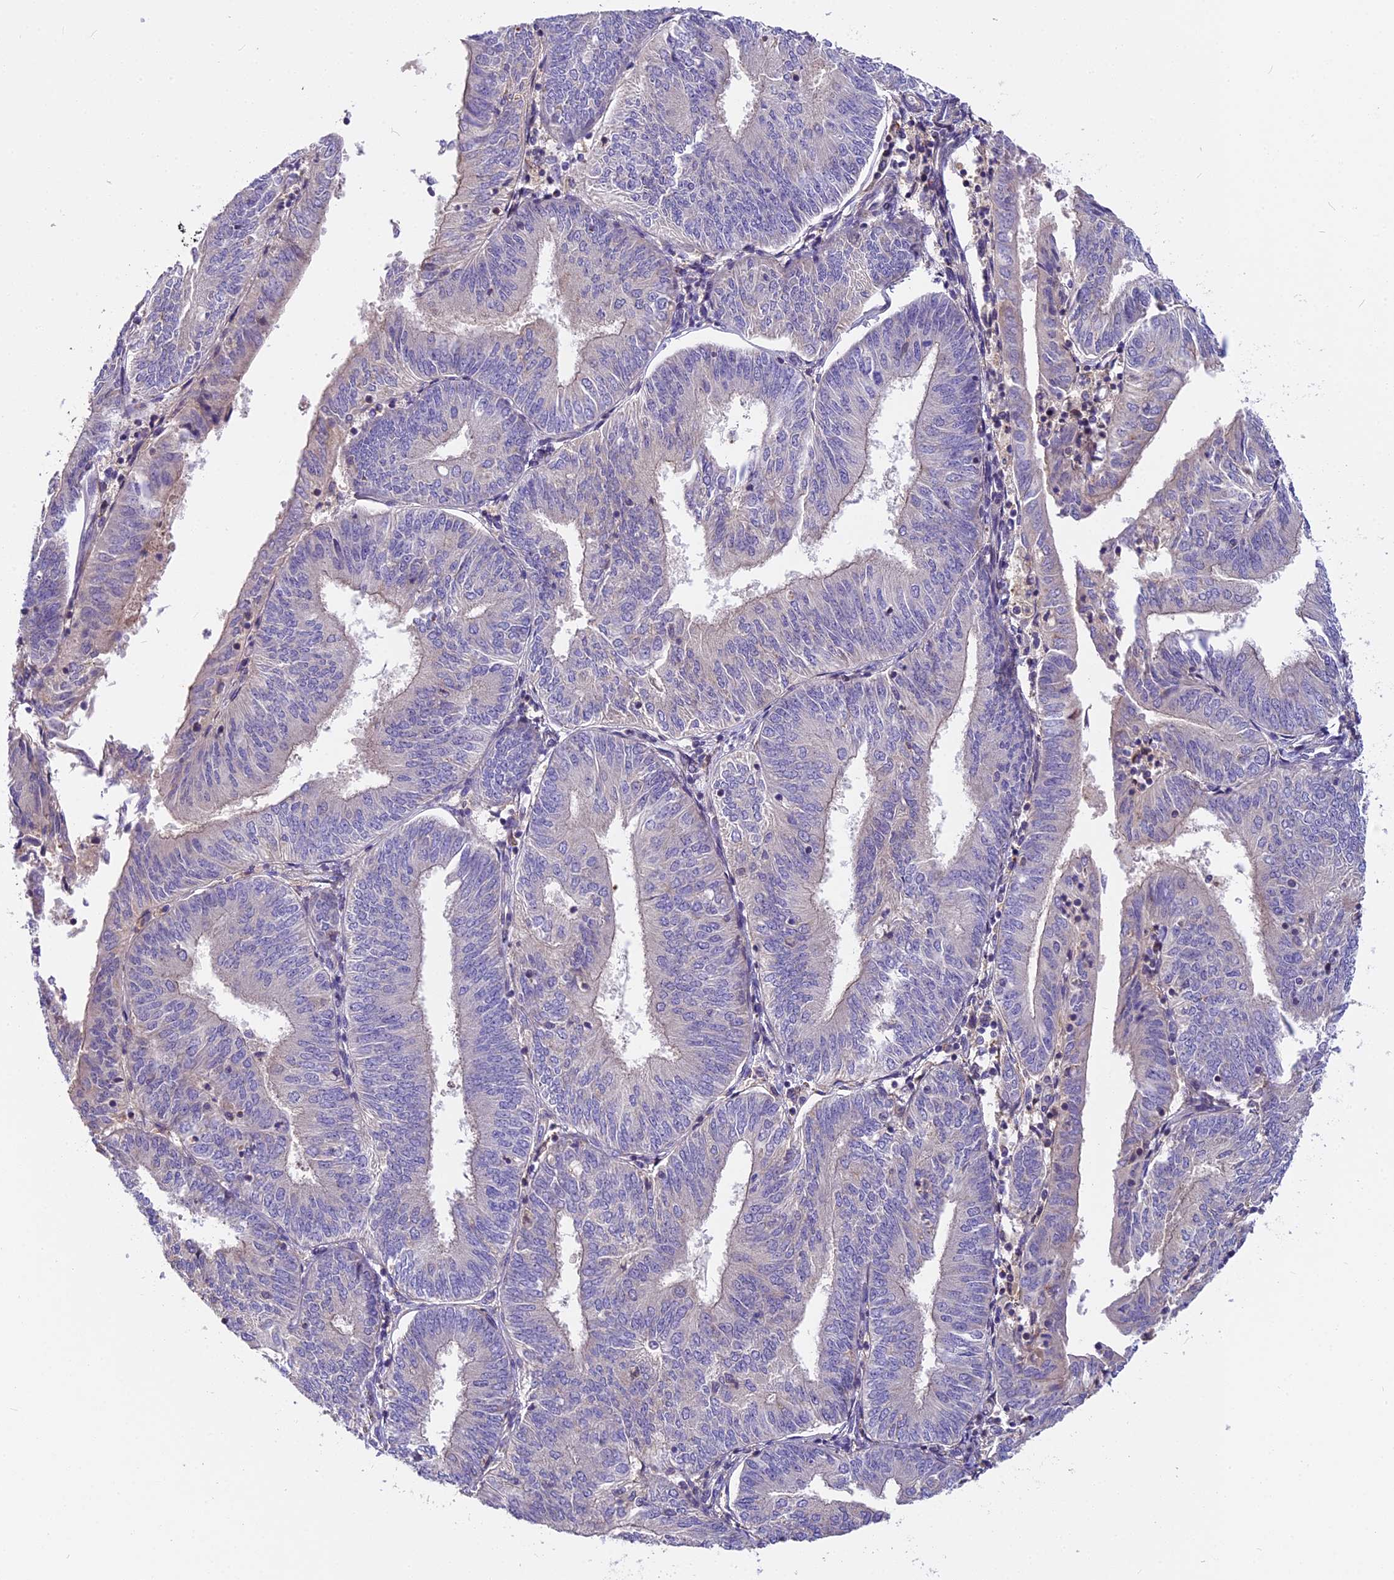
{"staining": {"intensity": "negative", "quantity": "none", "location": "none"}, "tissue": "endometrial cancer", "cell_type": "Tumor cells", "image_type": "cancer", "snomed": [{"axis": "morphology", "description": "Adenocarcinoma, NOS"}, {"axis": "topography", "description": "Endometrium"}], "caption": "This is a micrograph of immunohistochemistry (IHC) staining of endometrial adenocarcinoma, which shows no staining in tumor cells.", "gene": "FAM98C", "patient": {"sex": "female", "age": 58}}